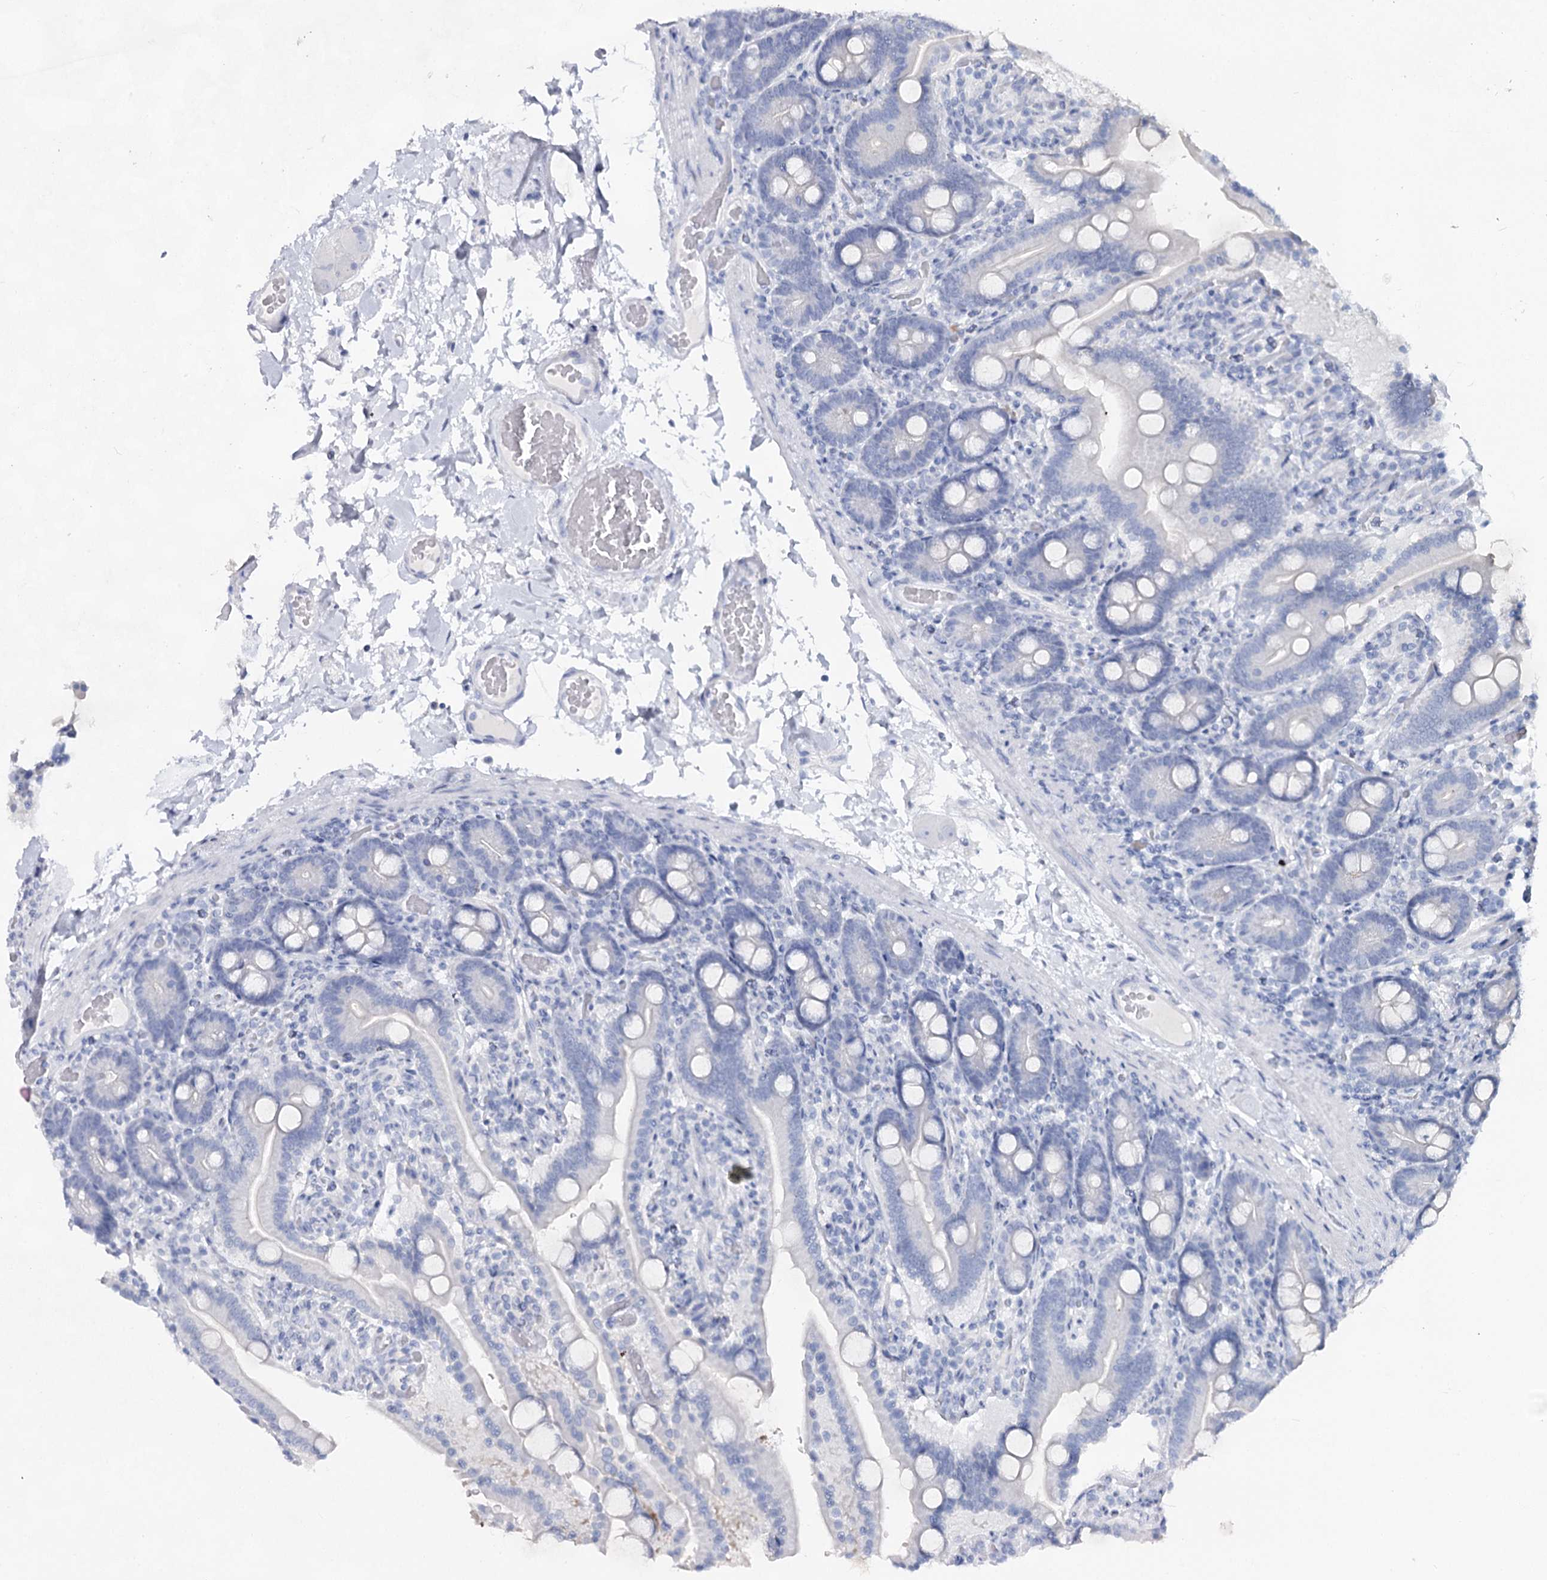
{"staining": {"intensity": "negative", "quantity": "none", "location": "none"}, "tissue": "duodenum", "cell_type": "Glandular cells", "image_type": "normal", "snomed": [{"axis": "morphology", "description": "Normal tissue, NOS"}, {"axis": "topography", "description": "Duodenum"}], "caption": "IHC histopathology image of benign duodenum stained for a protein (brown), which exhibits no expression in glandular cells.", "gene": "SLC17A2", "patient": {"sex": "male", "age": 55}}